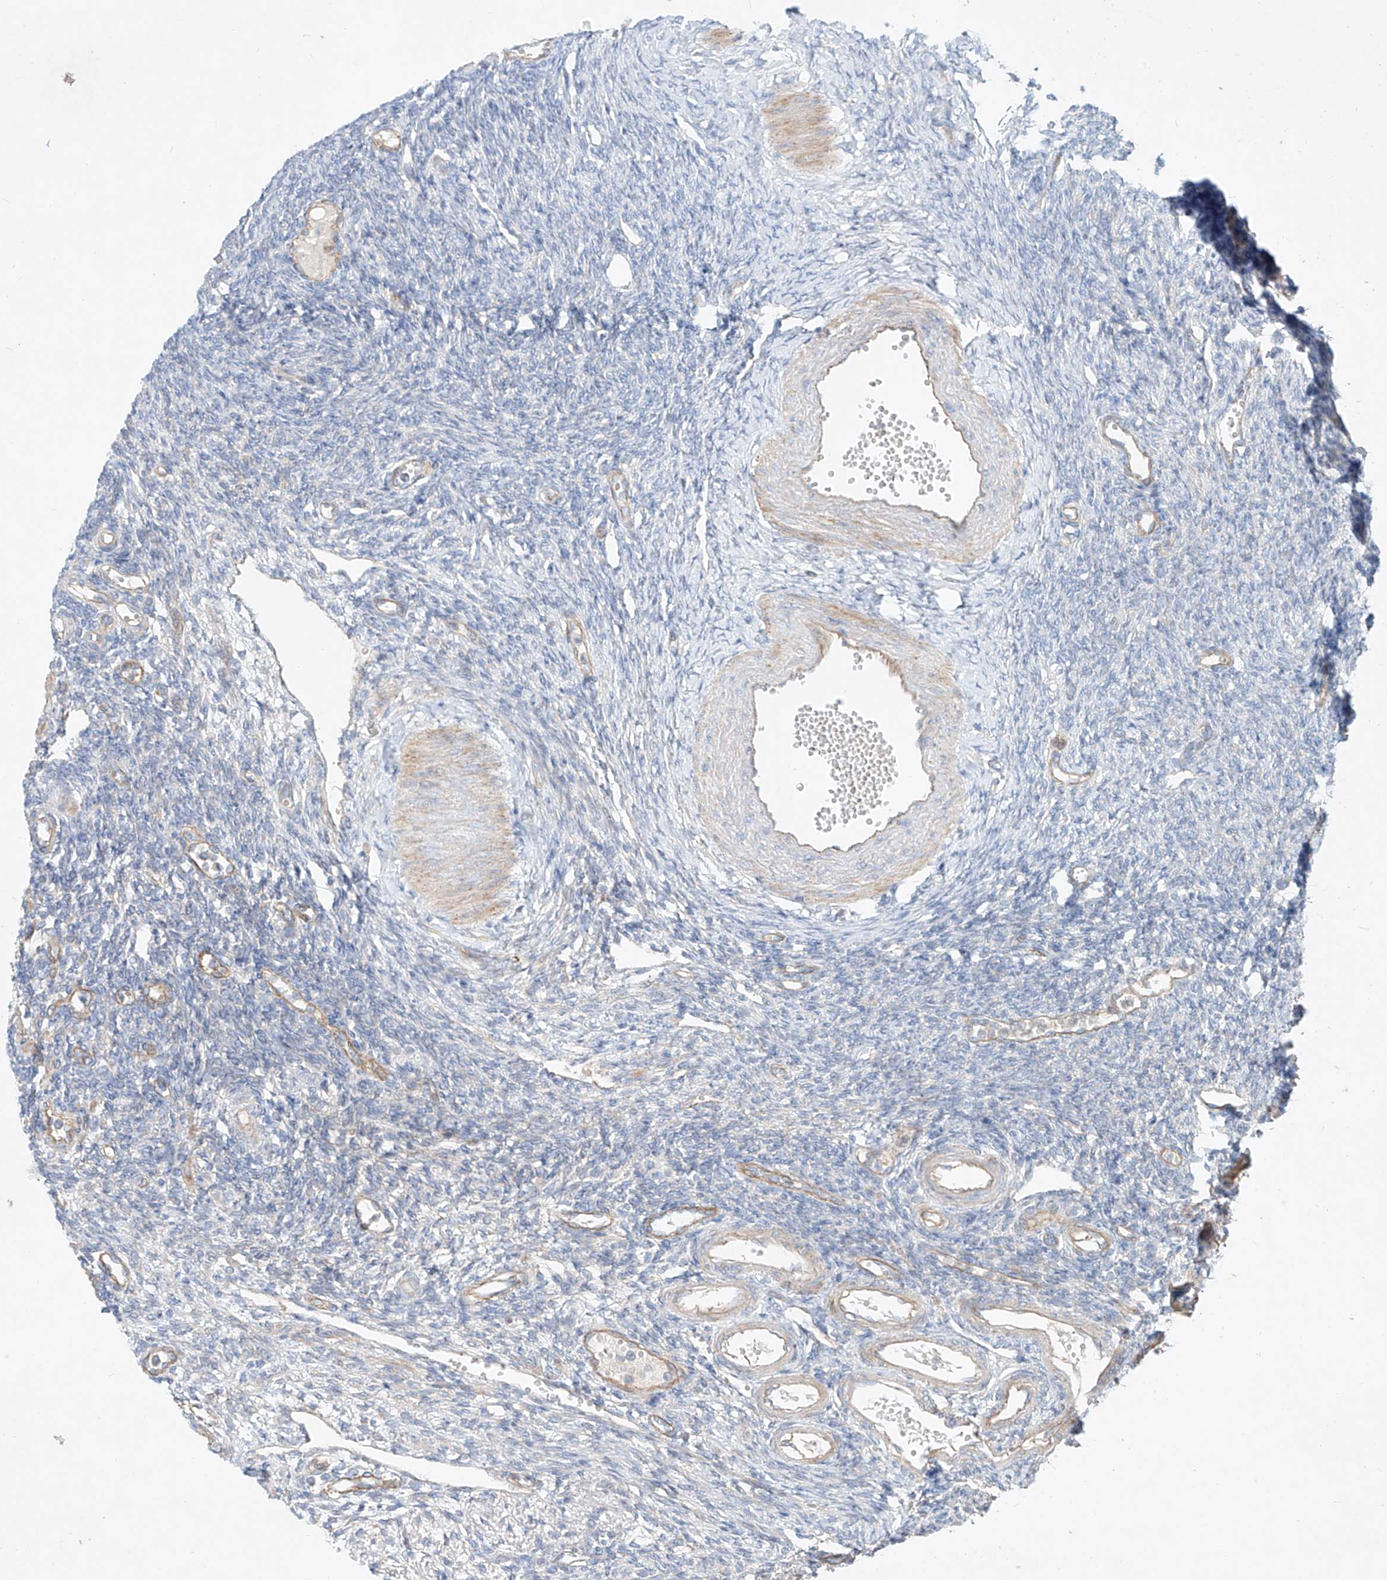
{"staining": {"intensity": "moderate", "quantity": "<25%", "location": "cytoplasmic/membranous"}, "tissue": "ovary", "cell_type": "Follicle cells", "image_type": "normal", "snomed": [{"axis": "morphology", "description": "Normal tissue, NOS"}, {"axis": "morphology", "description": "Cyst, NOS"}, {"axis": "topography", "description": "Ovary"}], "caption": "Approximately <25% of follicle cells in unremarkable human ovary display moderate cytoplasmic/membranous protein staining as visualized by brown immunohistochemical staining.", "gene": "AJM1", "patient": {"sex": "female", "age": 33}}